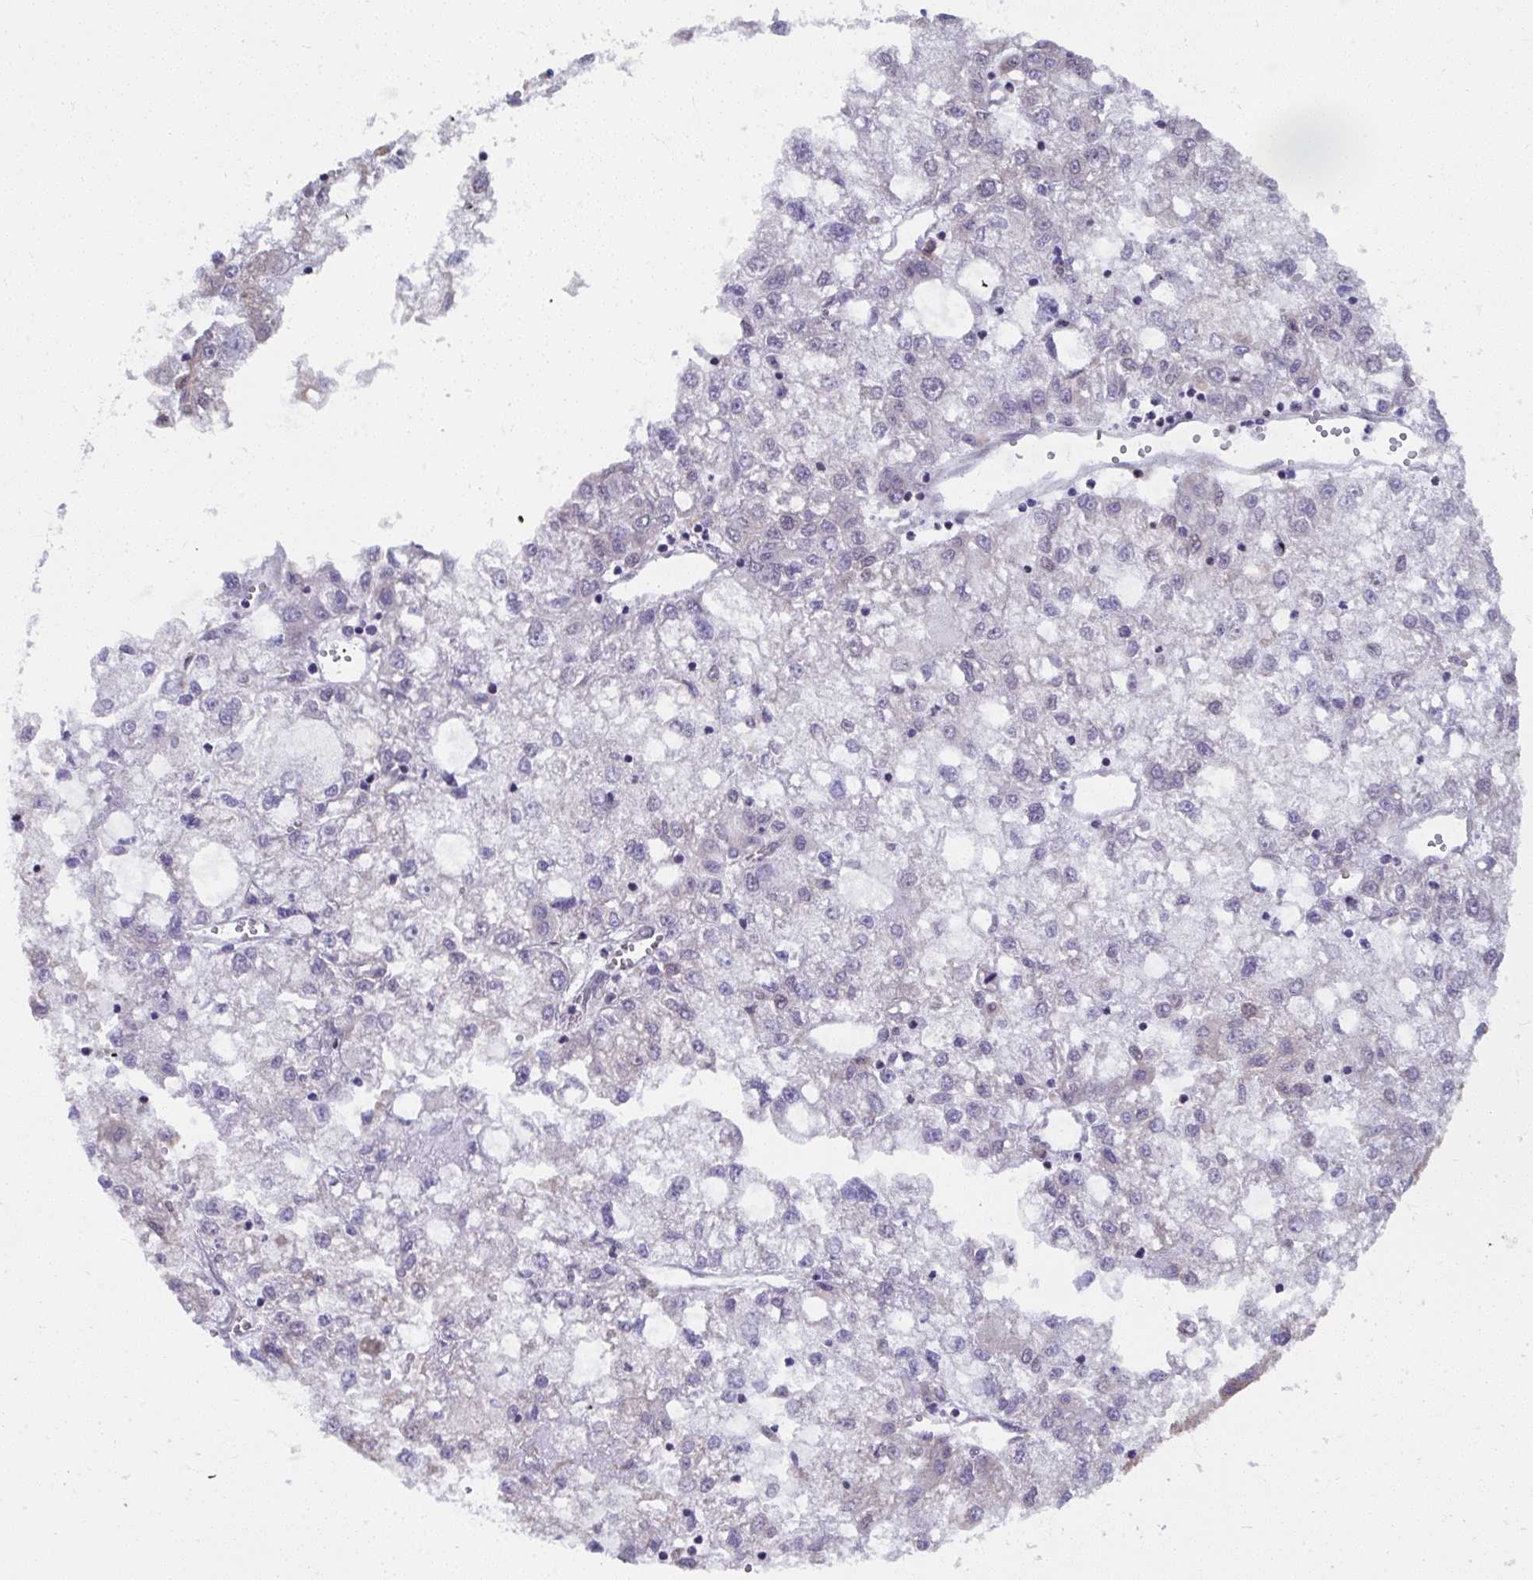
{"staining": {"intensity": "negative", "quantity": "none", "location": "none"}, "tissue": "liver cancer", "cell_type": "Tumor cells", "image_type": "cancer", "snomed": [{"axis": "morphology", "description": "Carcinoma, Hepatocellular, NOS"}, {"axis": "topography", "description": "Liver"}], "caption": "Liver cancer was stained to show a protein in brown. There is no significant staining in tumor cells.", "gene": "NMNAT1", "patient": {"sex": "male", "age": 40}}